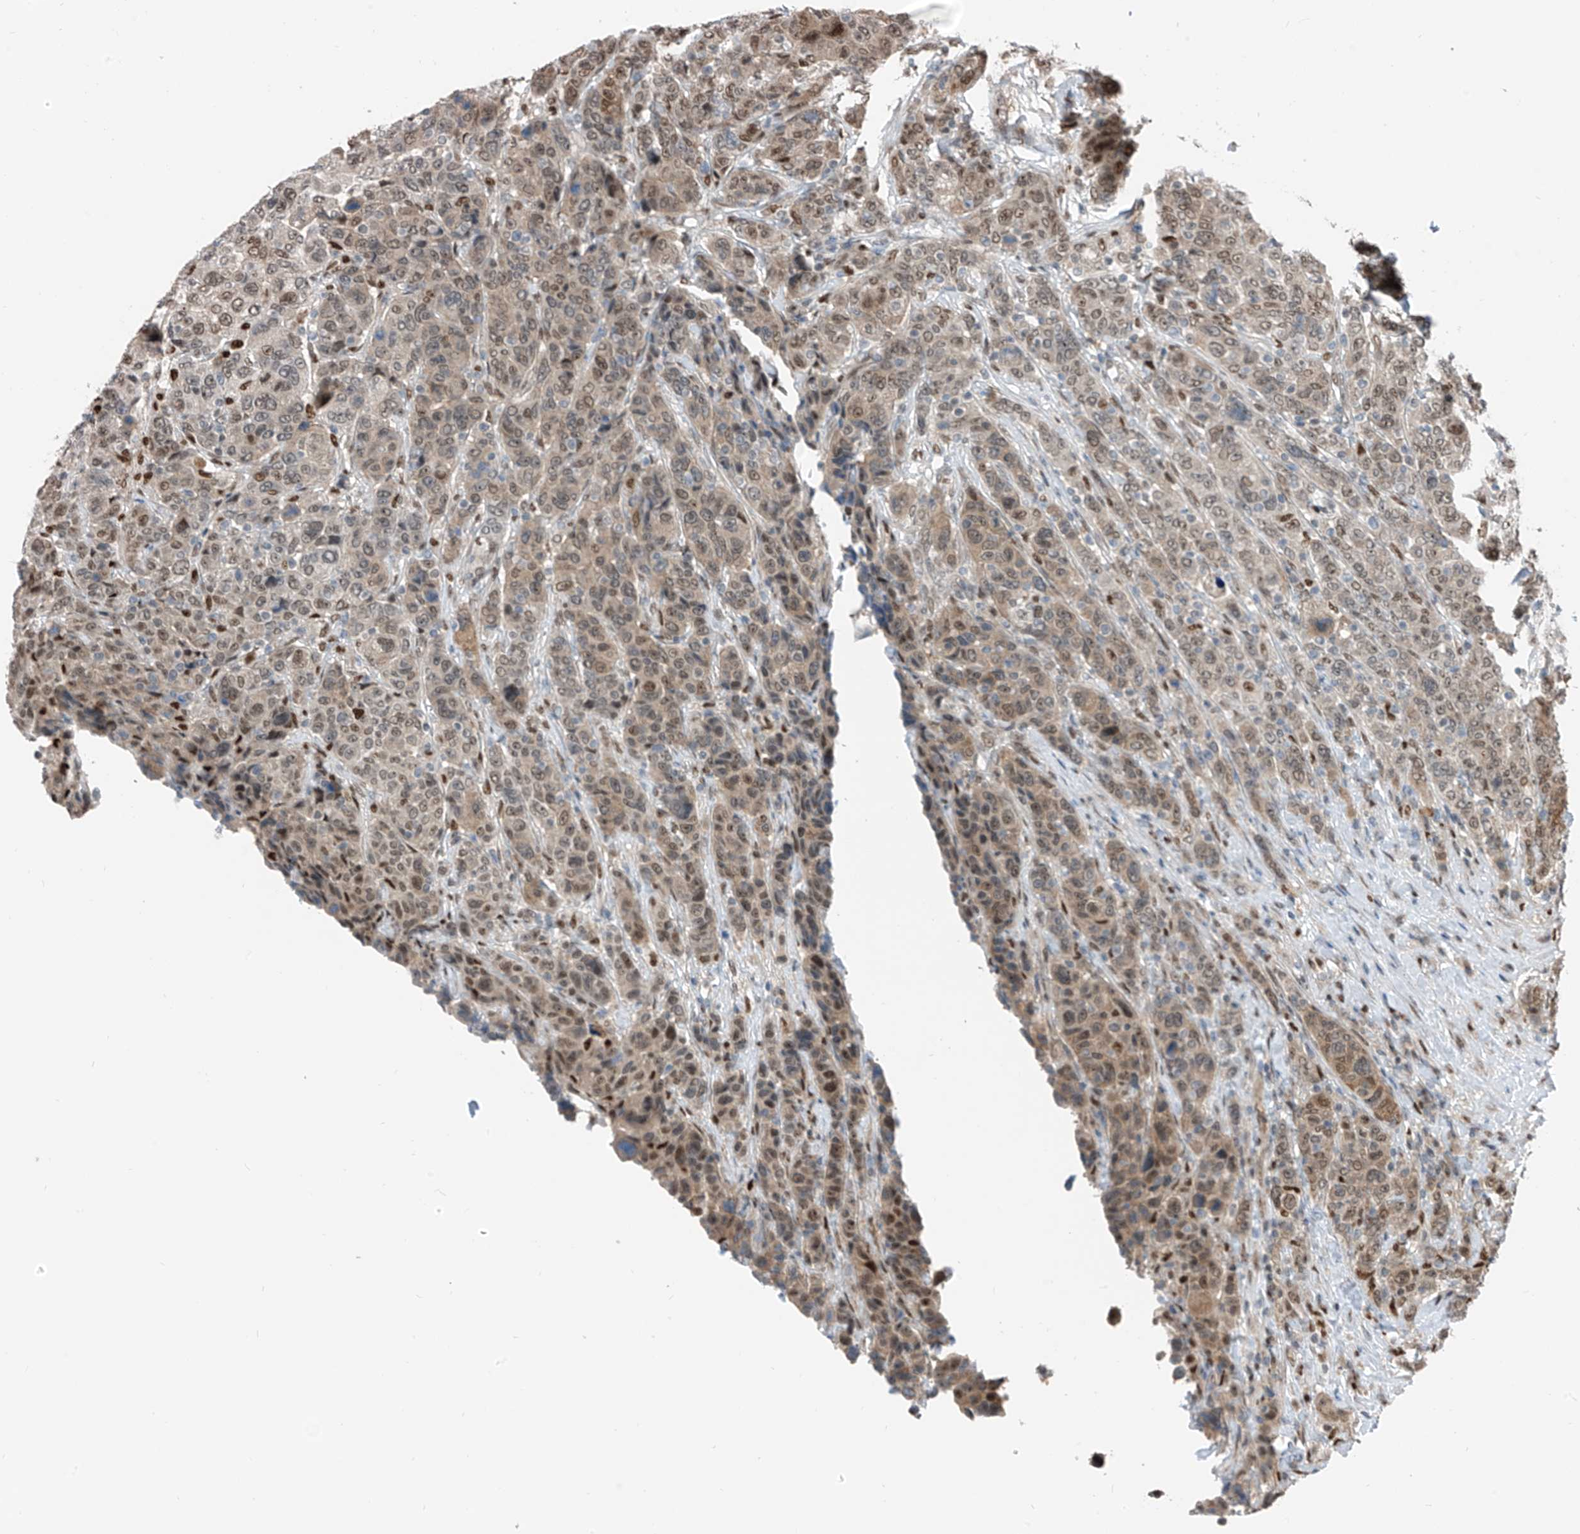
{"staining": {"intensity": "weak", "quantity": "25%-75%", "location": "nuclear"}, "tissue": "breast cancer", "cell_type": "Tumor cells", "image_type": "cancer", "snomed": [{"axis": "morphology", "description": "Duct carcinoma"}, {"axis": "topography", "description": "Breast"}], "caption": "Tumor cells demonstrate weak nuclear staining in approximately 25%-75% of cells in invasive ductal carcinoma (breast).", "gene": "RBP7", "patient": {"sex": "female", "age": 37}}